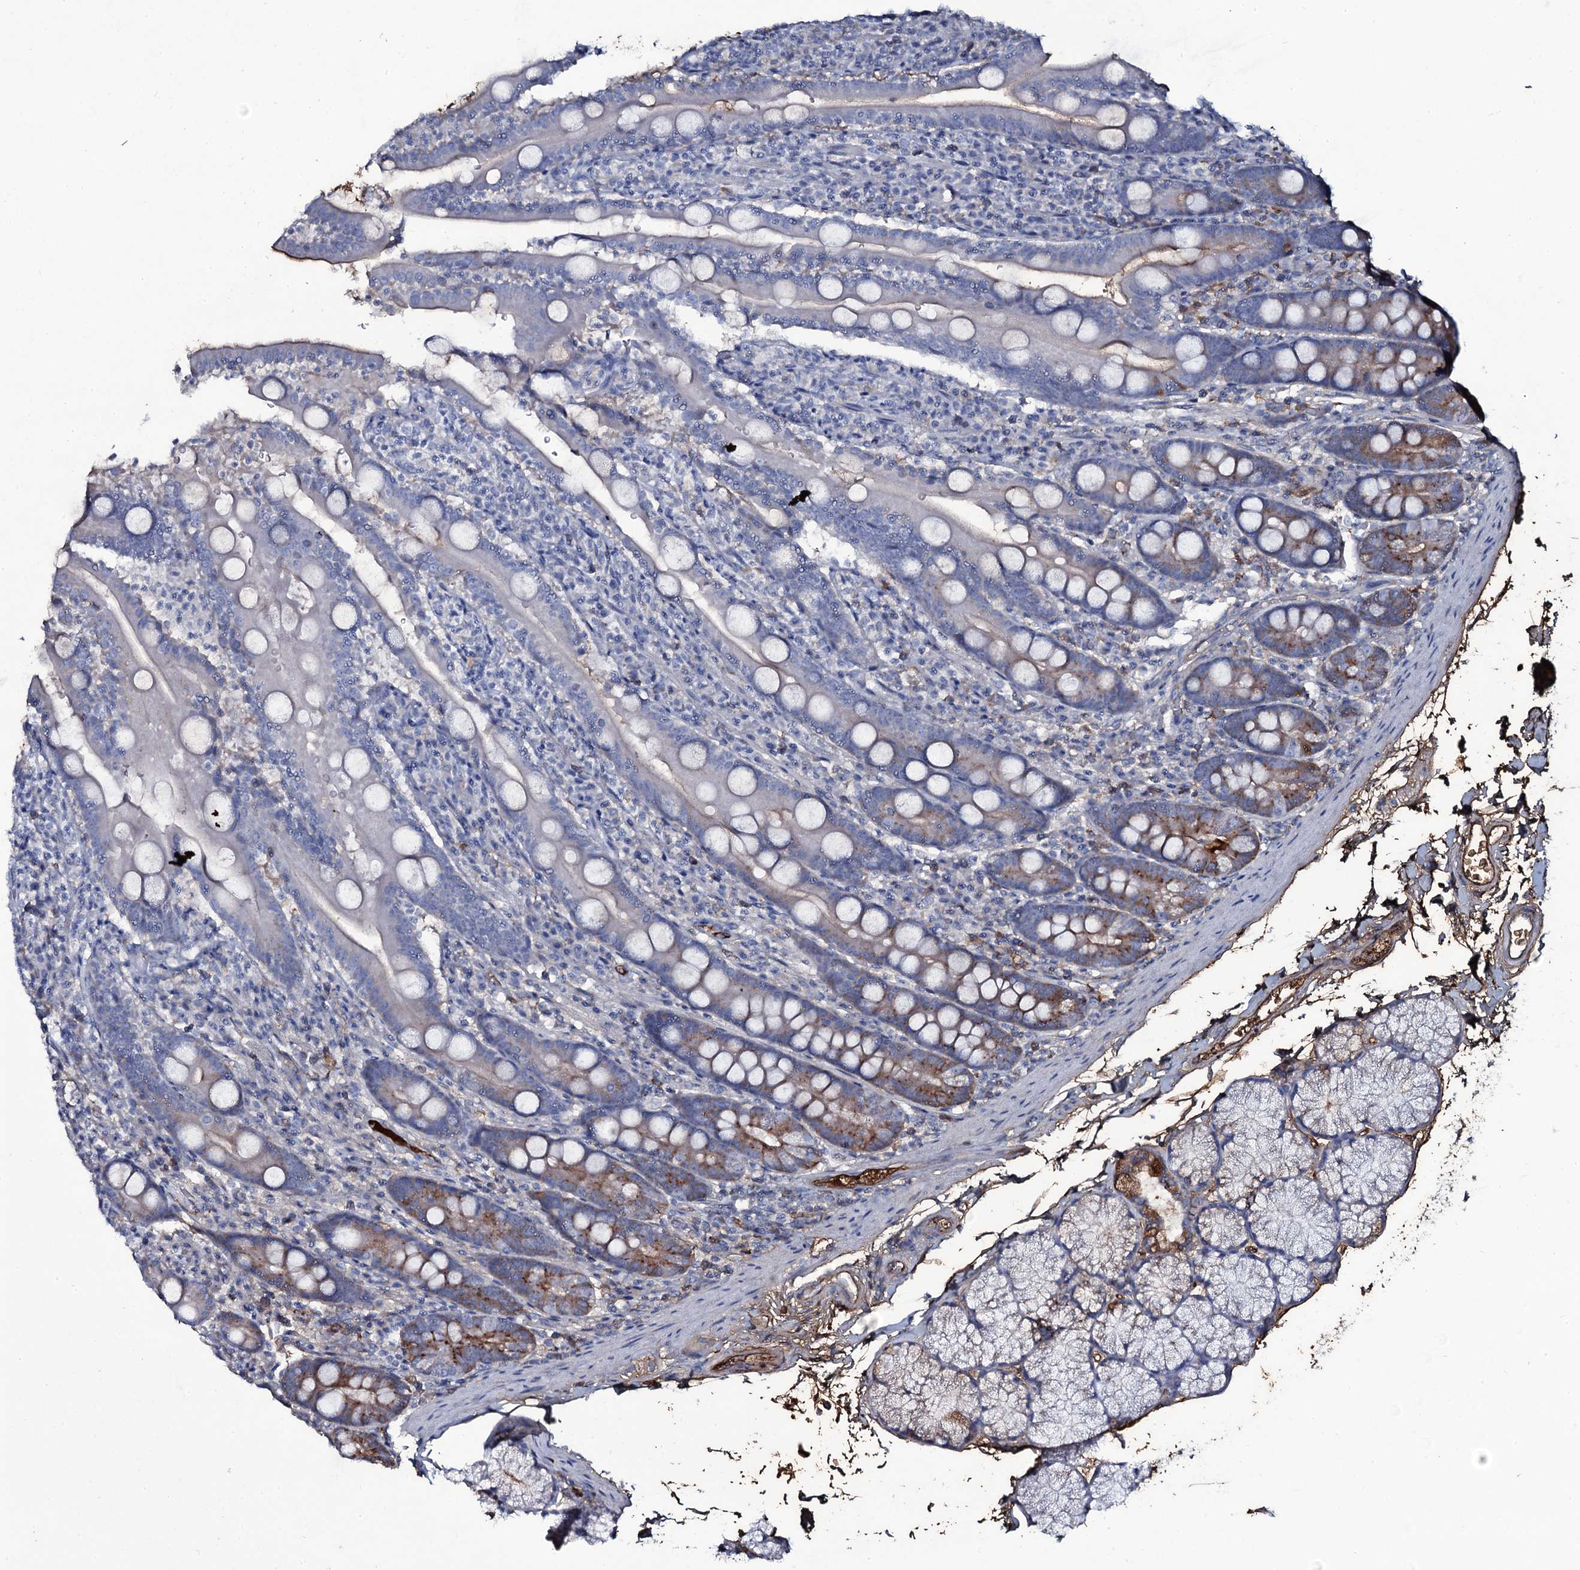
{"staining": {"intensity": "moderate", "quantity": "25%-75%", "location": "cytoplasmic/membranous"}, "tissue": "duodenum", "cell_type": "Glandular cells", "image_type": "normal", "snomed": [{"axis": "morphology", "description": "Normal tissue, NOS"}, {"axis": "topography", "description": "Duodenum"}], "caption": "DAB (3,3'-diaminobenzidine) immunohistochemical staining of benign human duodenum shows moderate cytoplasmic/membranous protein staining in approximately 25%-75% of glandular cells.", "gene": "EDN1", "patient": {"sex": "male", "age": 35}}